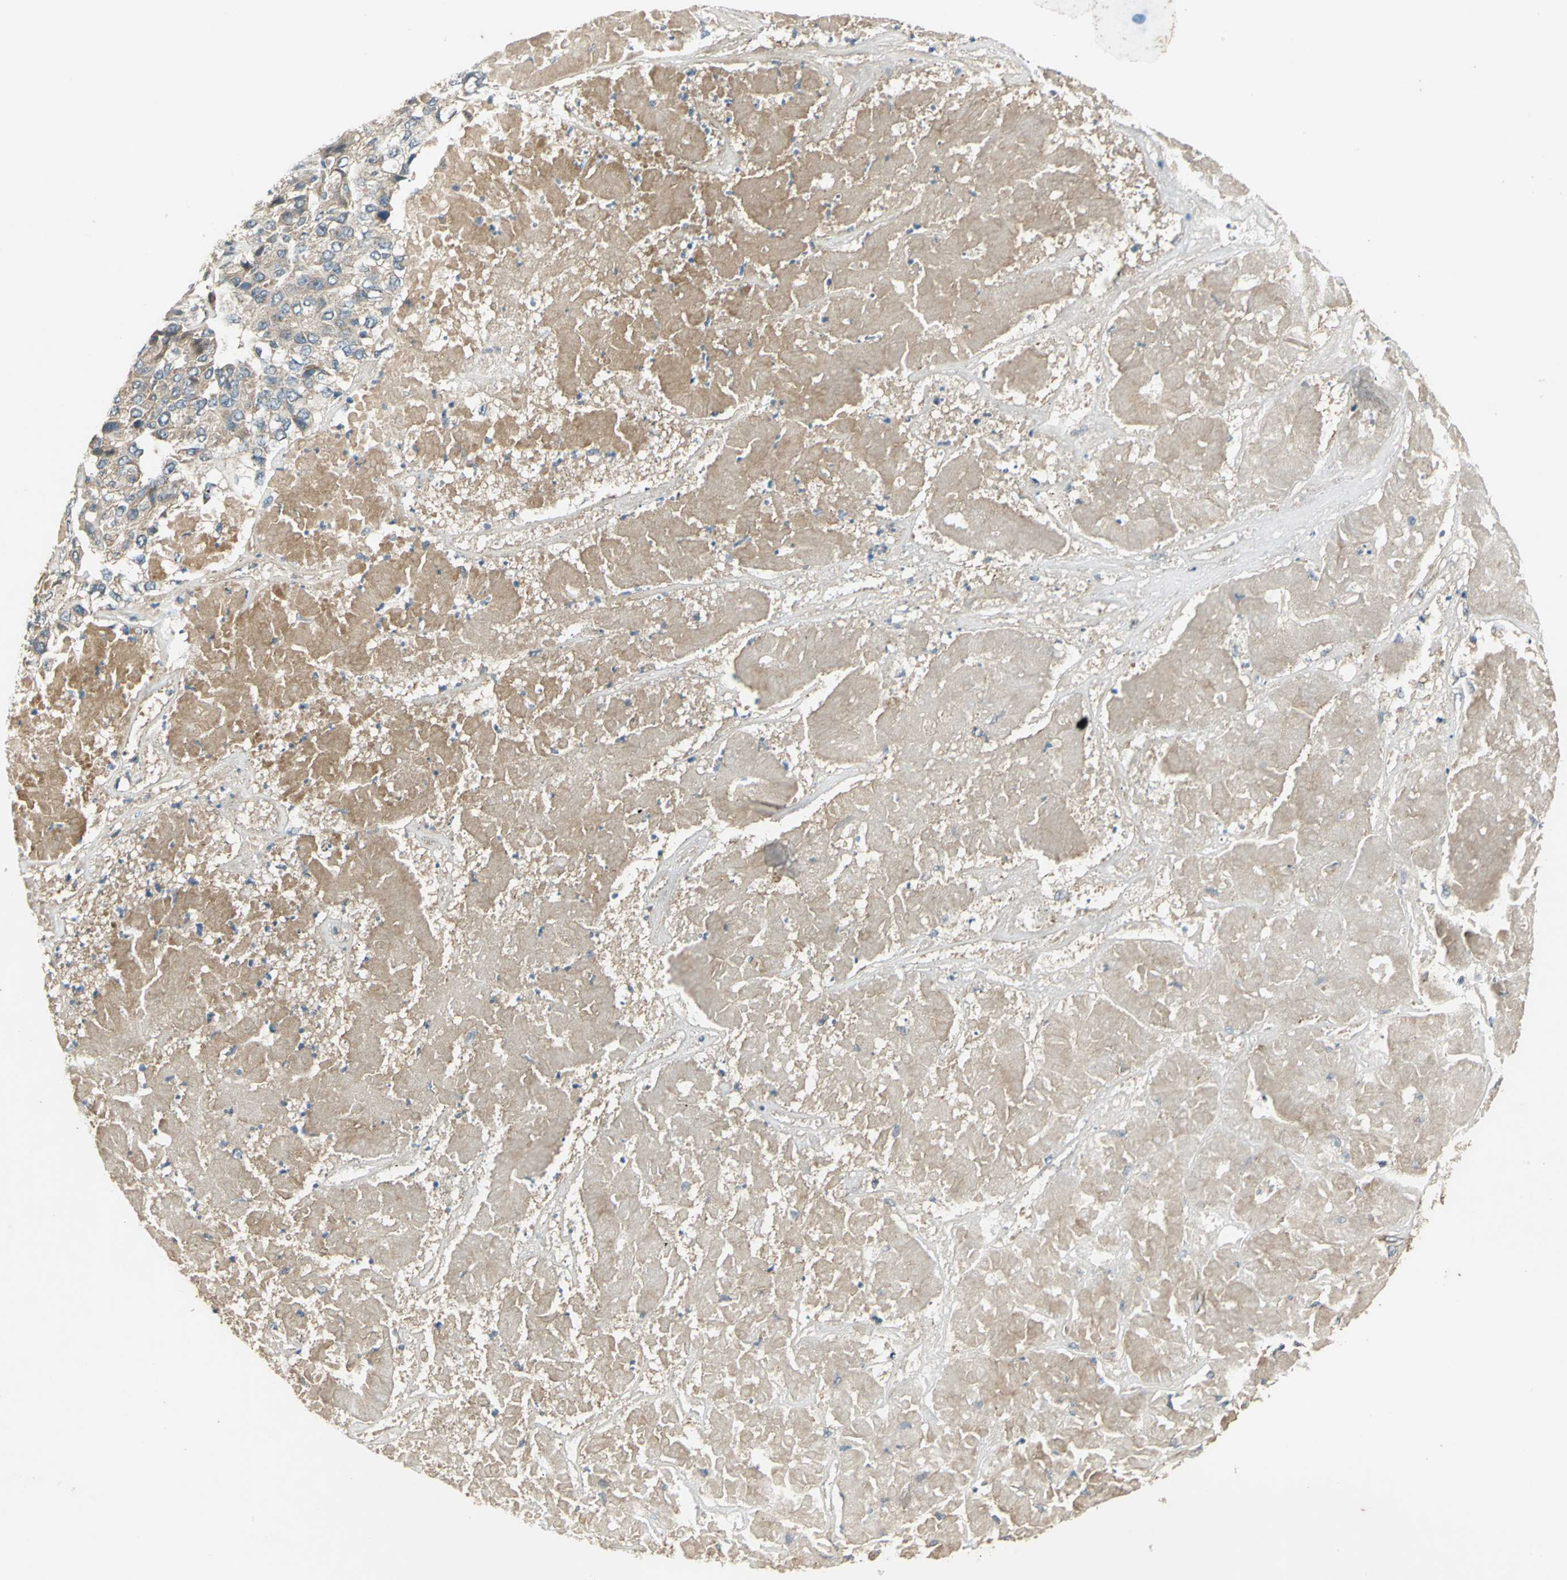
{"staining": {"intensity": "weak", "quantity": "25%-75%", "location": "cytoplasmic/membranous"}, "tissue": "pancreatic cancer", "cell_type": "Tumor cells", "image_type": "cancer", "snomed": [{"axis": "morphology", "description": "Adenocarcinoma, NOS"}, {"axis": "topography", "description": "Pancreas"}], "caption": "An immunohistochemistry histopathology image of tumor tissue is shown. Protein staining in brown highlights weak cytoplasmic/membranous positivity in pancreatic adenocarcinoma within tumor cells. (Brightfield microscopy of DAB IHC at high magnification).", "gene": "EMCN", "patient": {"sex": "male", "age": 50}}